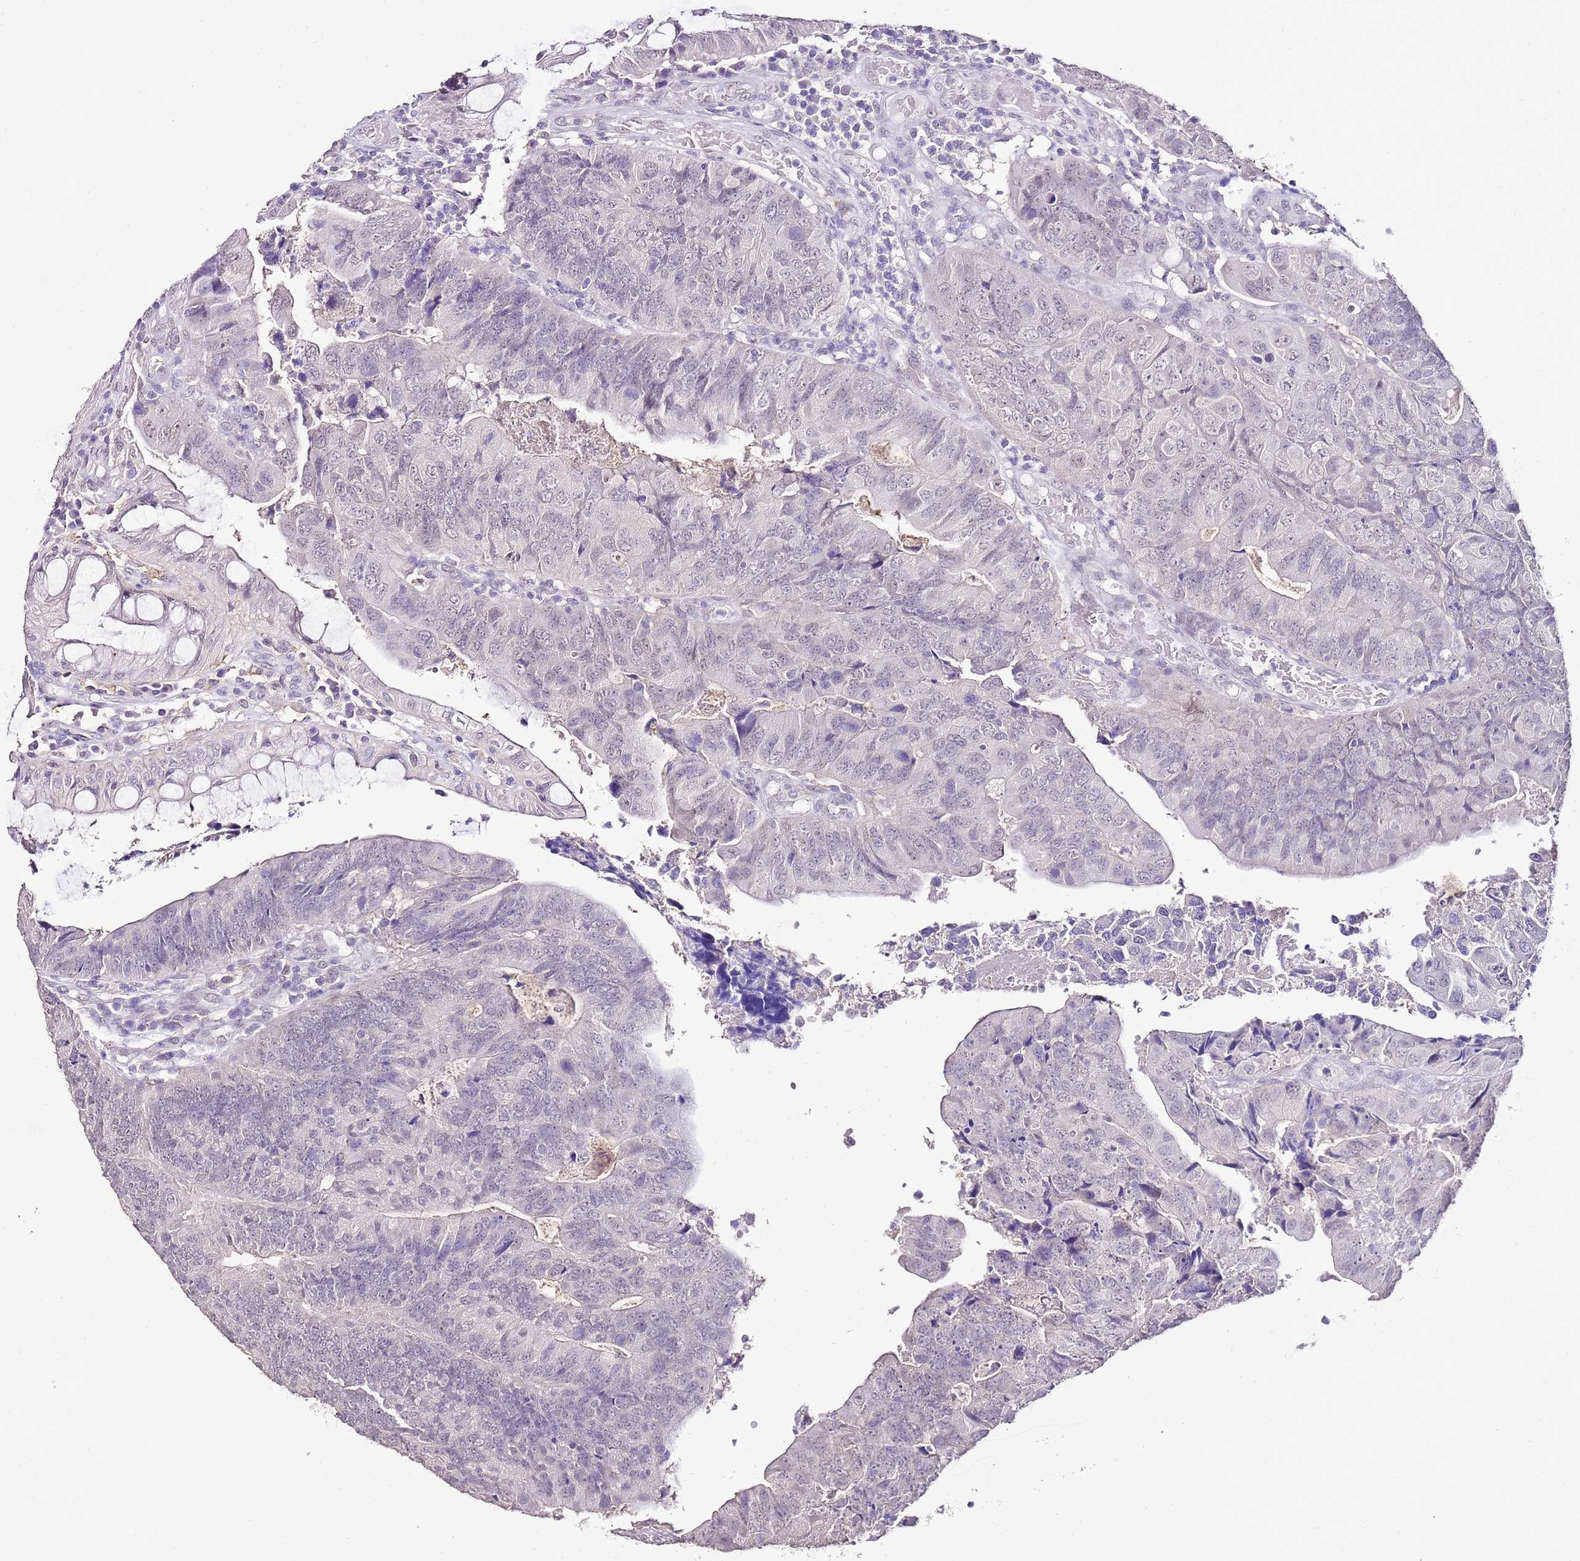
{"staining": {"intensity": "weak", "quantity": "<25%", "location": "nuclear"}, "tissue": "colorectal cancer", "cell_type": "Tumor cells", "image_type": "cancer", "snomed": [{"axis": "morphology", "description": "Adenocarcinoma, NOS"}, {"axis": "topography", "description": "Colon"}], "caption": "Histopathology image shows no protein staining in tumor cells of colorectal cancer tissue.", "gene": "IZUMO4", "patient": {"sex": "female", "age": 67}}